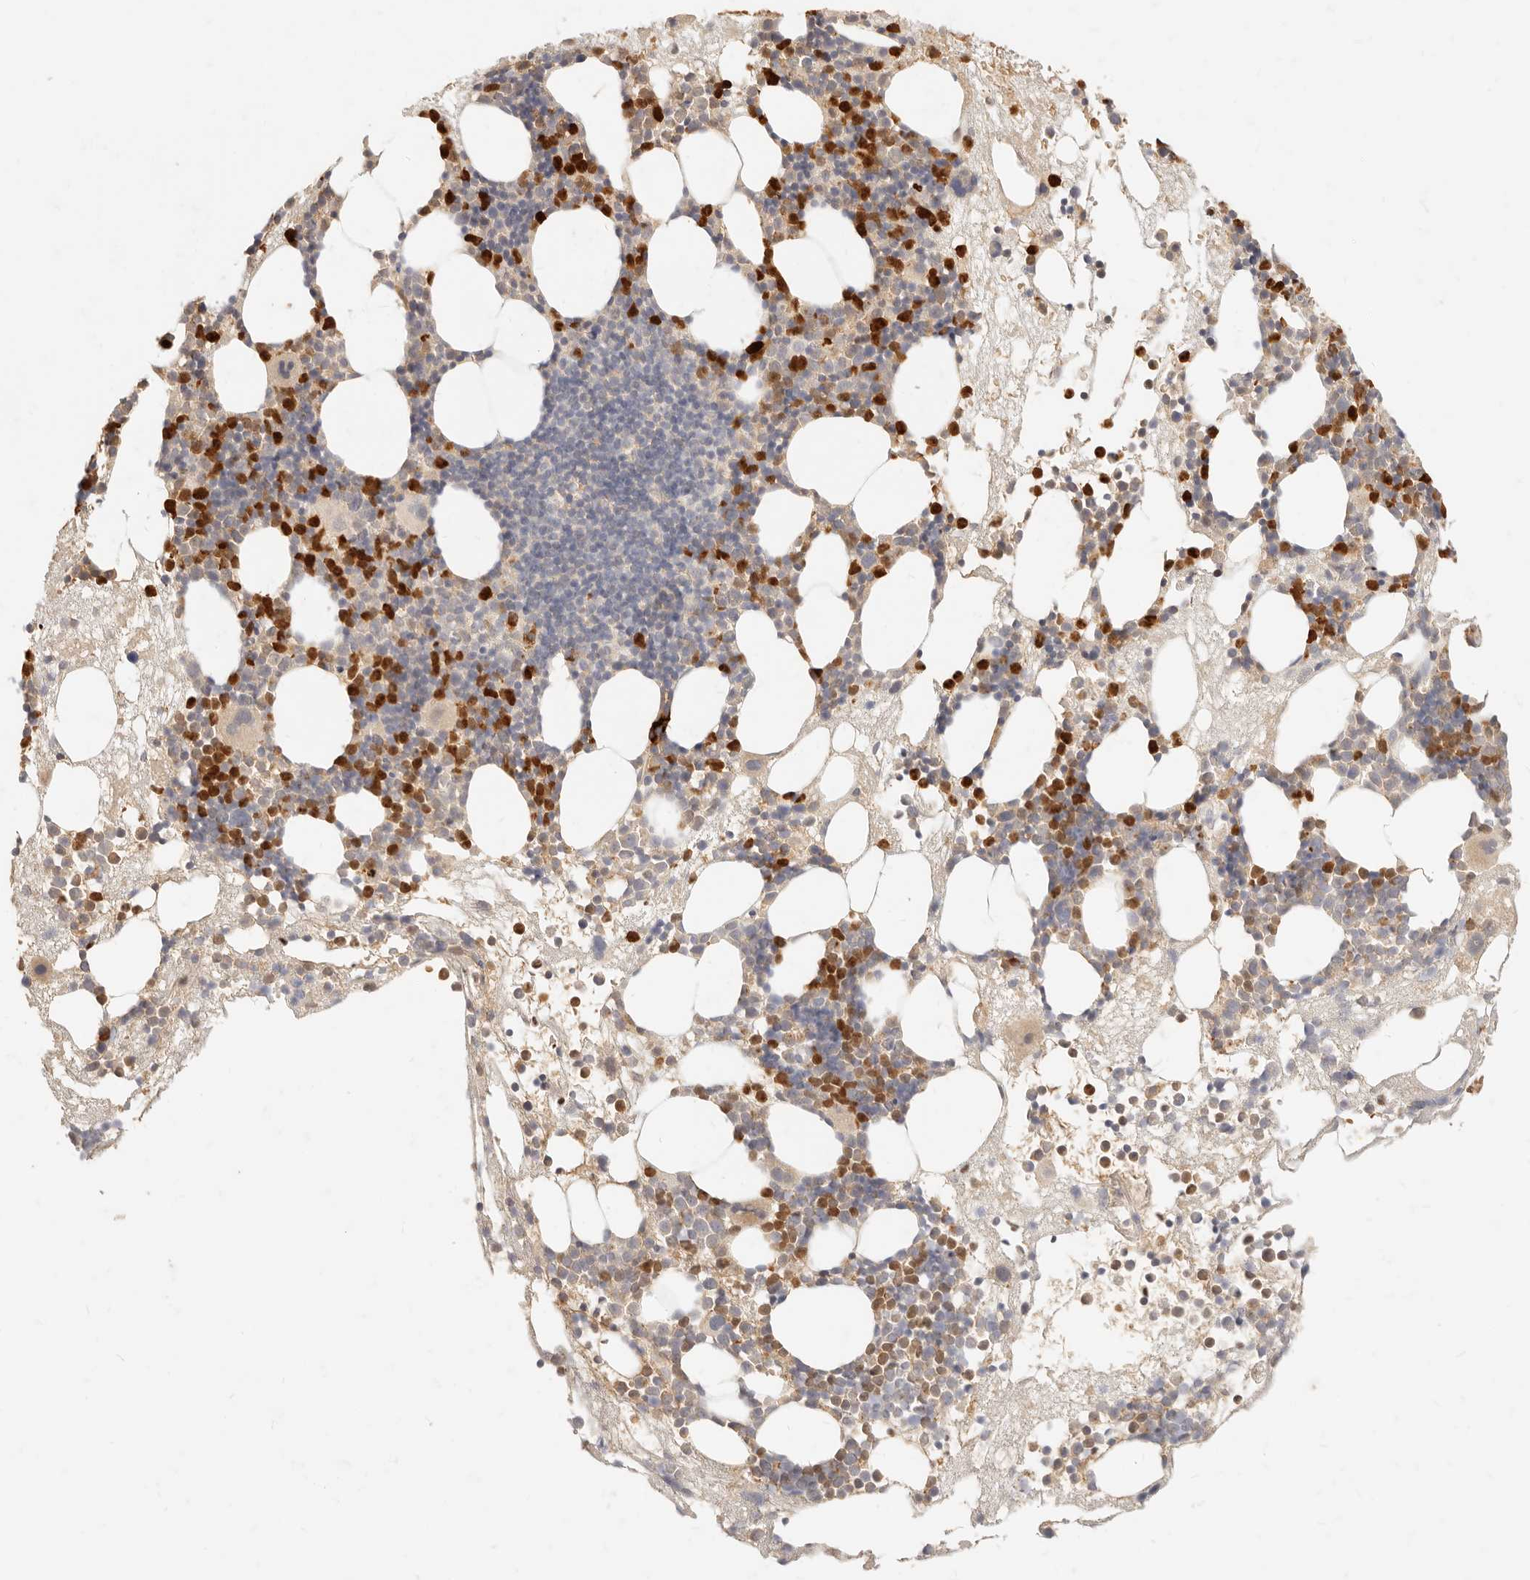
{"staining": {"intensity": "strong", "quantity": "25%-75%", "location": "cytoplasmic/membranous,nuclear"}, "tissue": "bone marrow", "cell_type": "Hematopoietic cells", "image_type": "normal", "snomed": [{"axis": "morphology", "description": "Normal tissue, NOS"}, {"axis": "topography", "description": "Bone marrow"}], "caption": "Protein expression analysis of benign bone marrow exhibits strong cytoplasmic/membranous,nuclear staining in approximately 25%-75% of hematopoietic cells.", "gene": "TMTC2", "patient": {"sex": "male", "age": 50}}